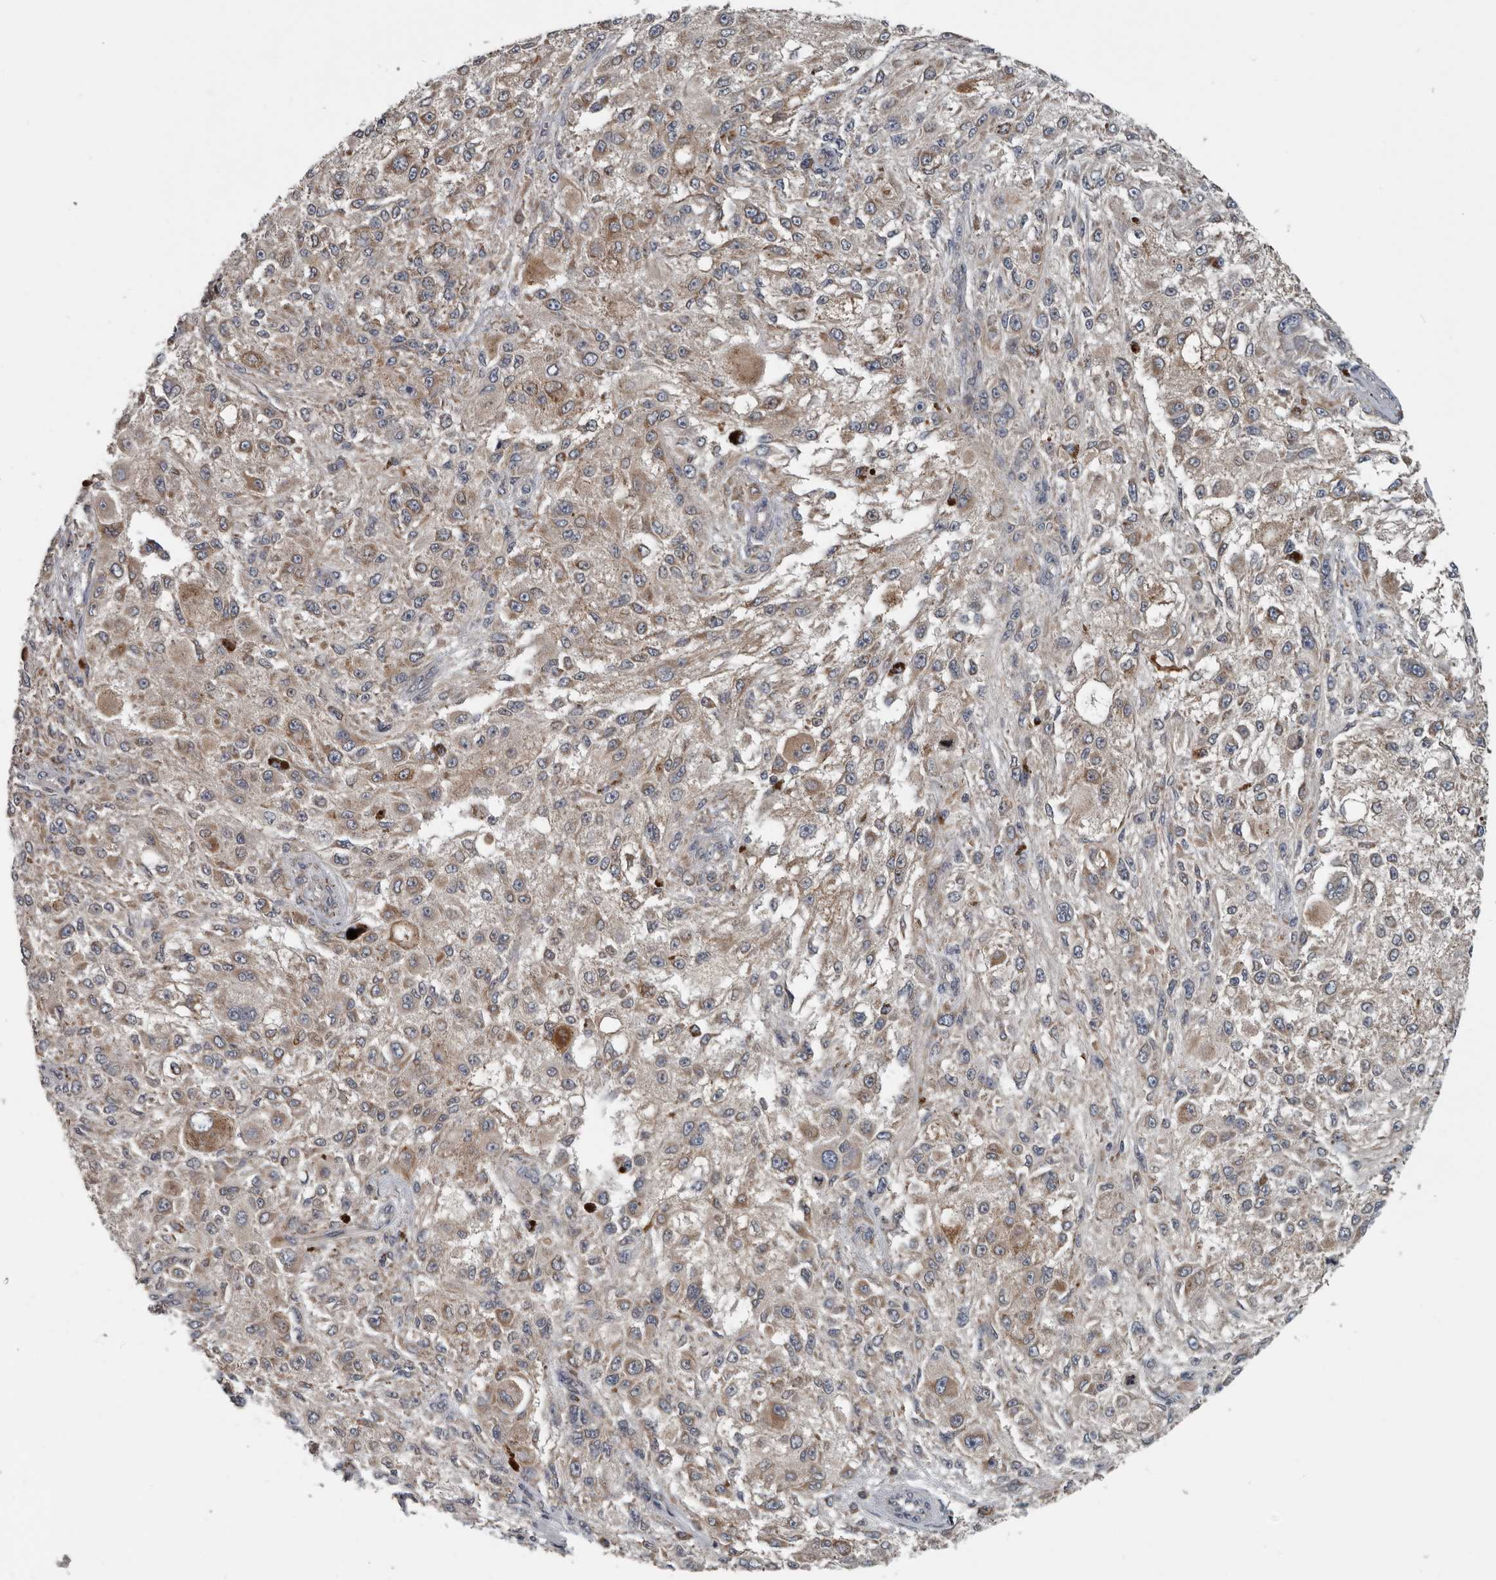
{"staining": {"intensity": "moderate", "quantity": "25%-75%", "location": "cytoplasmic/membranous"}, "tissue": "melanoma", "cell_type": "Tumor cells", "image_type": "cancer", "snomed": [{"axis": "morphology", "description": "Necrosis, NOS"}, {"axis": "morphology", "description": "Malignant melanoma, NOS"}, {"axis": "topography", "description": "Skin"}], "caption": "Protein analysis of malignant melanoma tissue exhibits moderate cytoplasmic/membranous positivity in approximately 25%-75% of tumor cells. (Stains: DAB (3,3'-diaminobenzidine) in brown, nuclei in blue, Microscopy: brightfield microscopy at high magnification).", "gene": "TMEM199", "patient": {"sex": "female", "age": 87}}